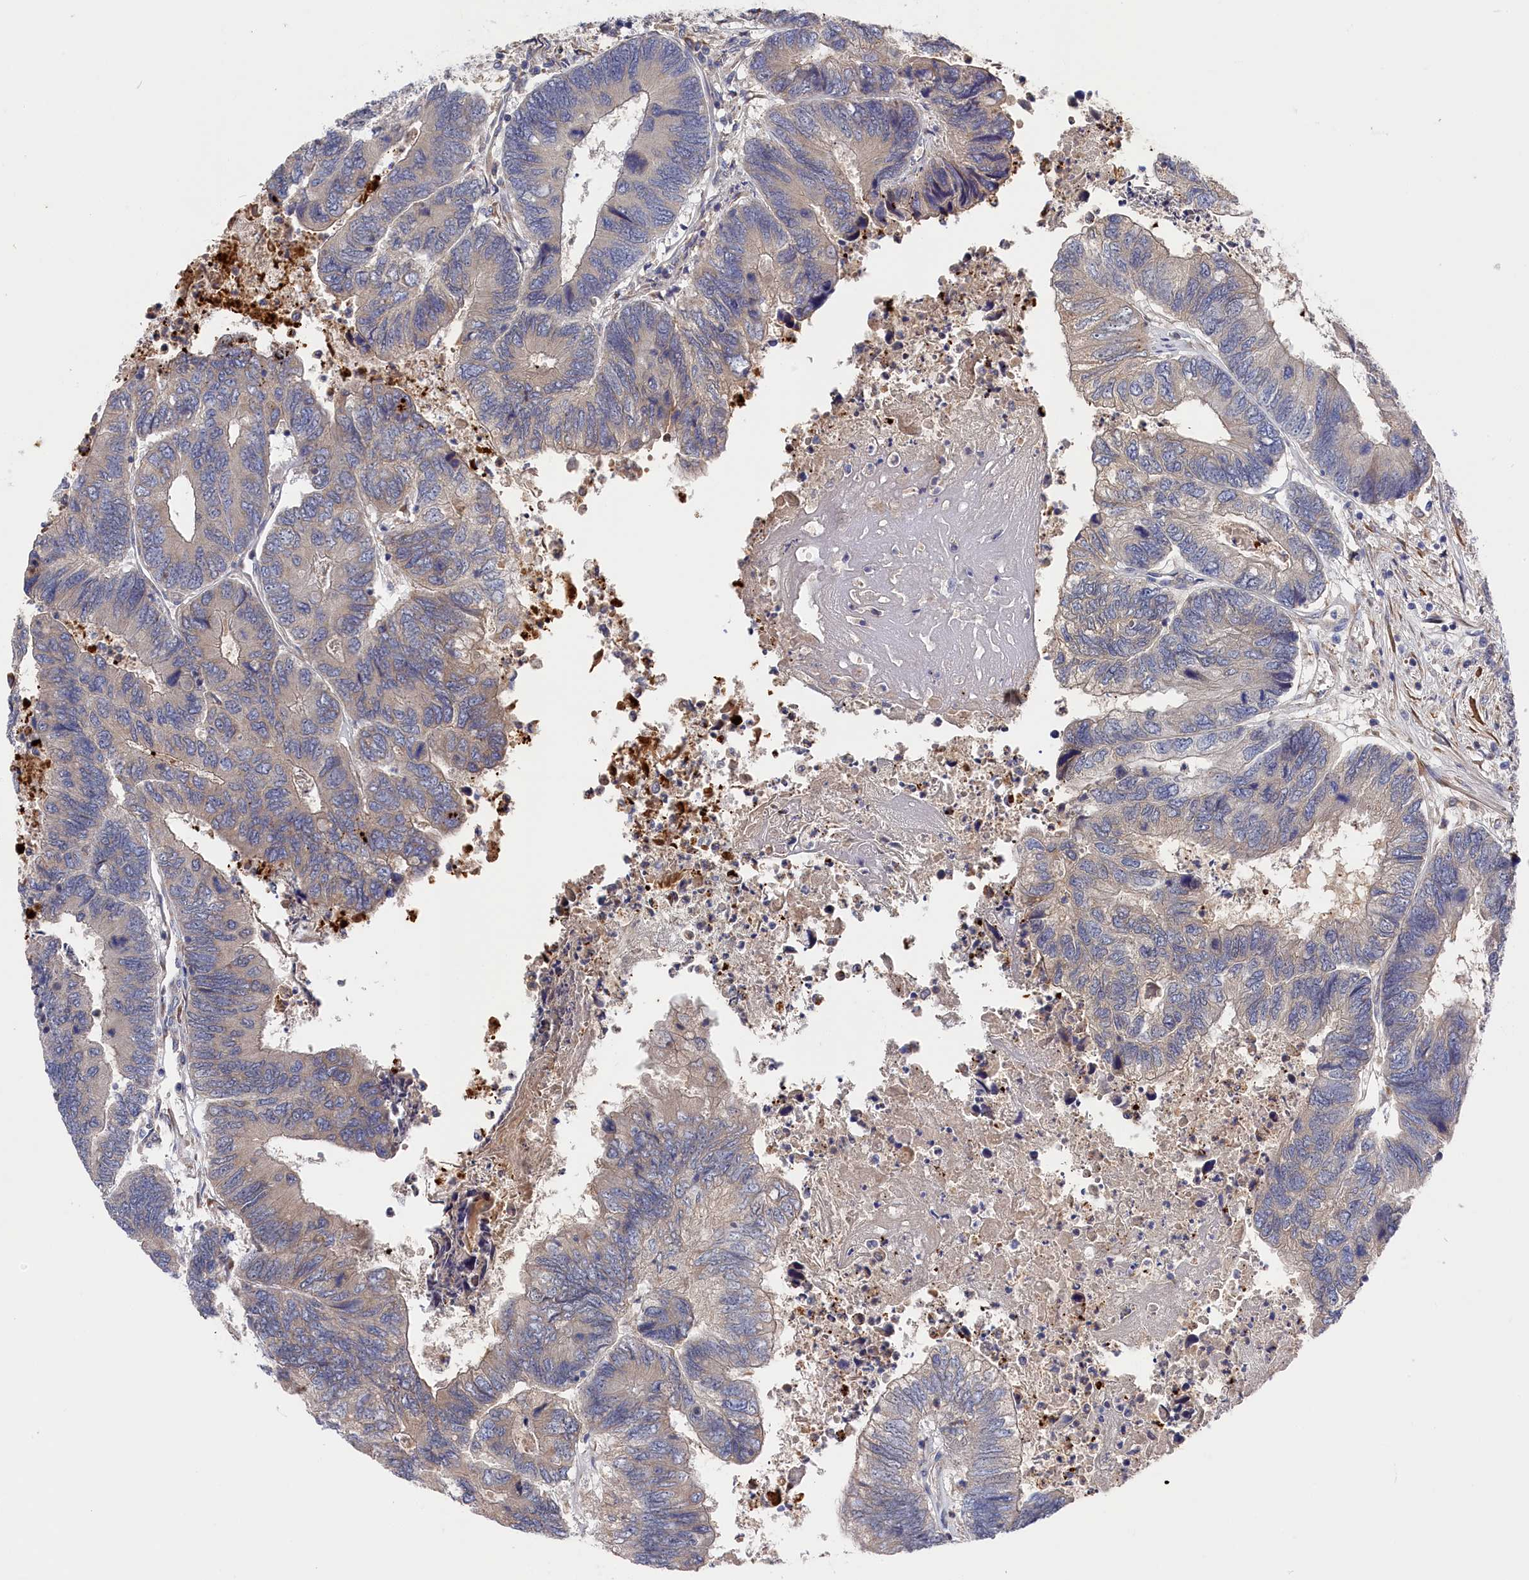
{"staining": {"intensity": "weak", "quantity": "<25%", "location": "cytoplasmic/membranous"}, "tissue": "colorectal cancer", "cell_type": "Tumor cells", "image_type": "cancer", "snomed": [{"axis": "morphology", "description": "Adenocarcinoma, NOS"}, {"axis": "topography", "description": "Colon"}], "caption": "Immunohistochemical staining of human adenocarcinoma (colorectal) demonstrates no significant staining in tumor cells. The staining is performed using DAB brown chromogen with nuclei counter-stained in using hematoxylin.", "gene": "CYB5D2", "patient": {"sex": "female", "age": 67}}